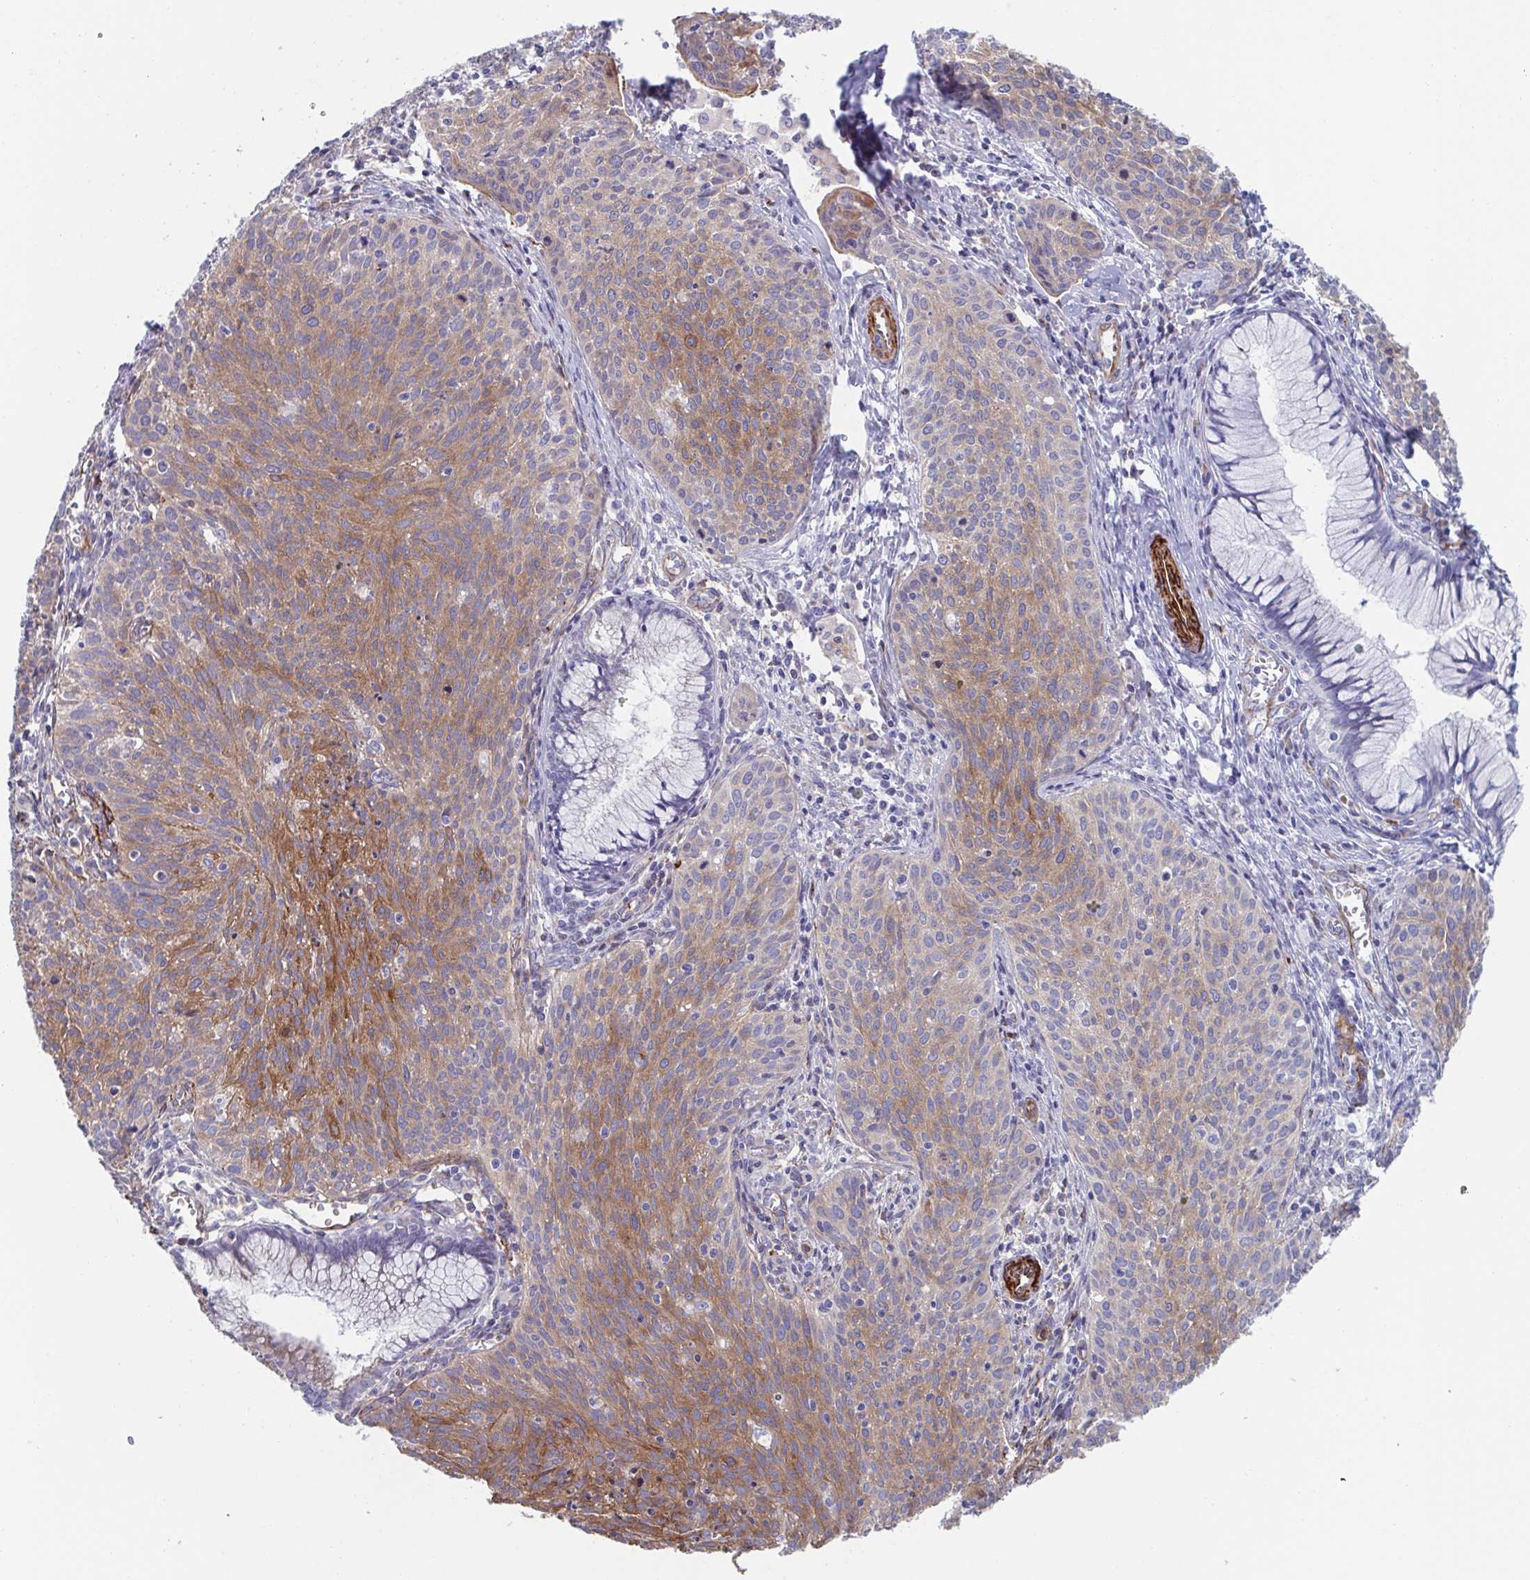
{"staining": {"intensity": "moderate", "quantity": "25%-75%", "location": "cytoplasmic/membranous"}, "tissue": "cervical cancer", "cell_type": "Tumor cells", "image_type": "cancer", "snomed": [{"axis": "morphology", "description": "Squamous cell carcinoma, NOS"}, {"axis": "topography", "description": "Cervix"}], "caption": "Immunohistochemical staining of squamous cell carcinoma (cervical) exhibits moderate cytoplasmic/membranous protein staining in about 25%-75% of tumor cells.", "gene": "KLC3", "patient": {"sex": "female", "age": 38}}